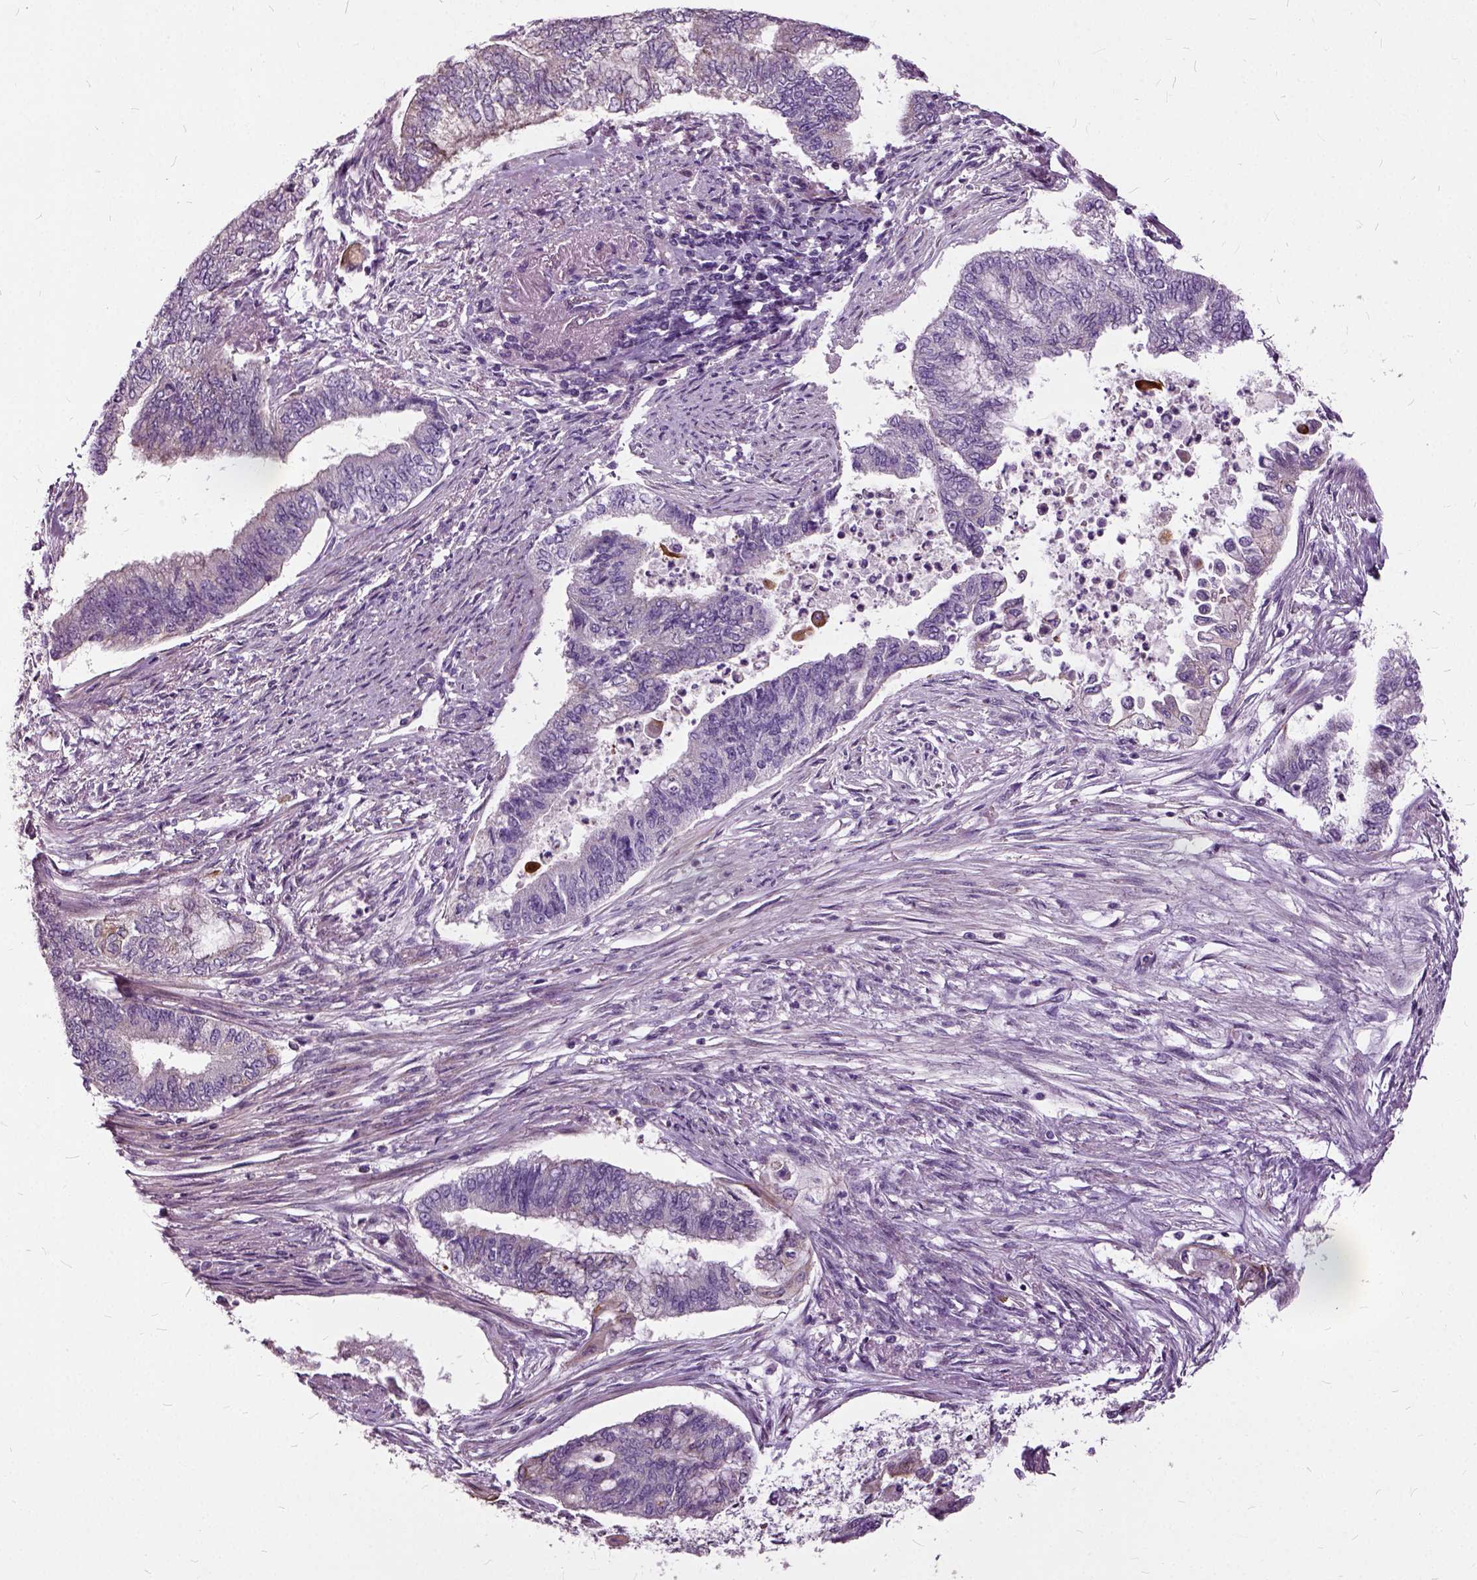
{"staining": {"intensity": "negative", "quantity": "none", "location": "none"}, "tissue": "endometrial cancer", "cell_type": "Tumor cells", "image_type": "cancer", "snomed": [{"axis": "morphology", "description": "Adenocarcinoma, NOS"}, {"axis": "topography", "description": "Endometrium"}], "caption": "A high-resolution micrograph shows IHC staining of endometrial cancer (adenocarcinoma), which demonstrates no significant positivity in tumor cells.", "gene": "ILRUN", "patient": {"sex": "female", "age": 65}}